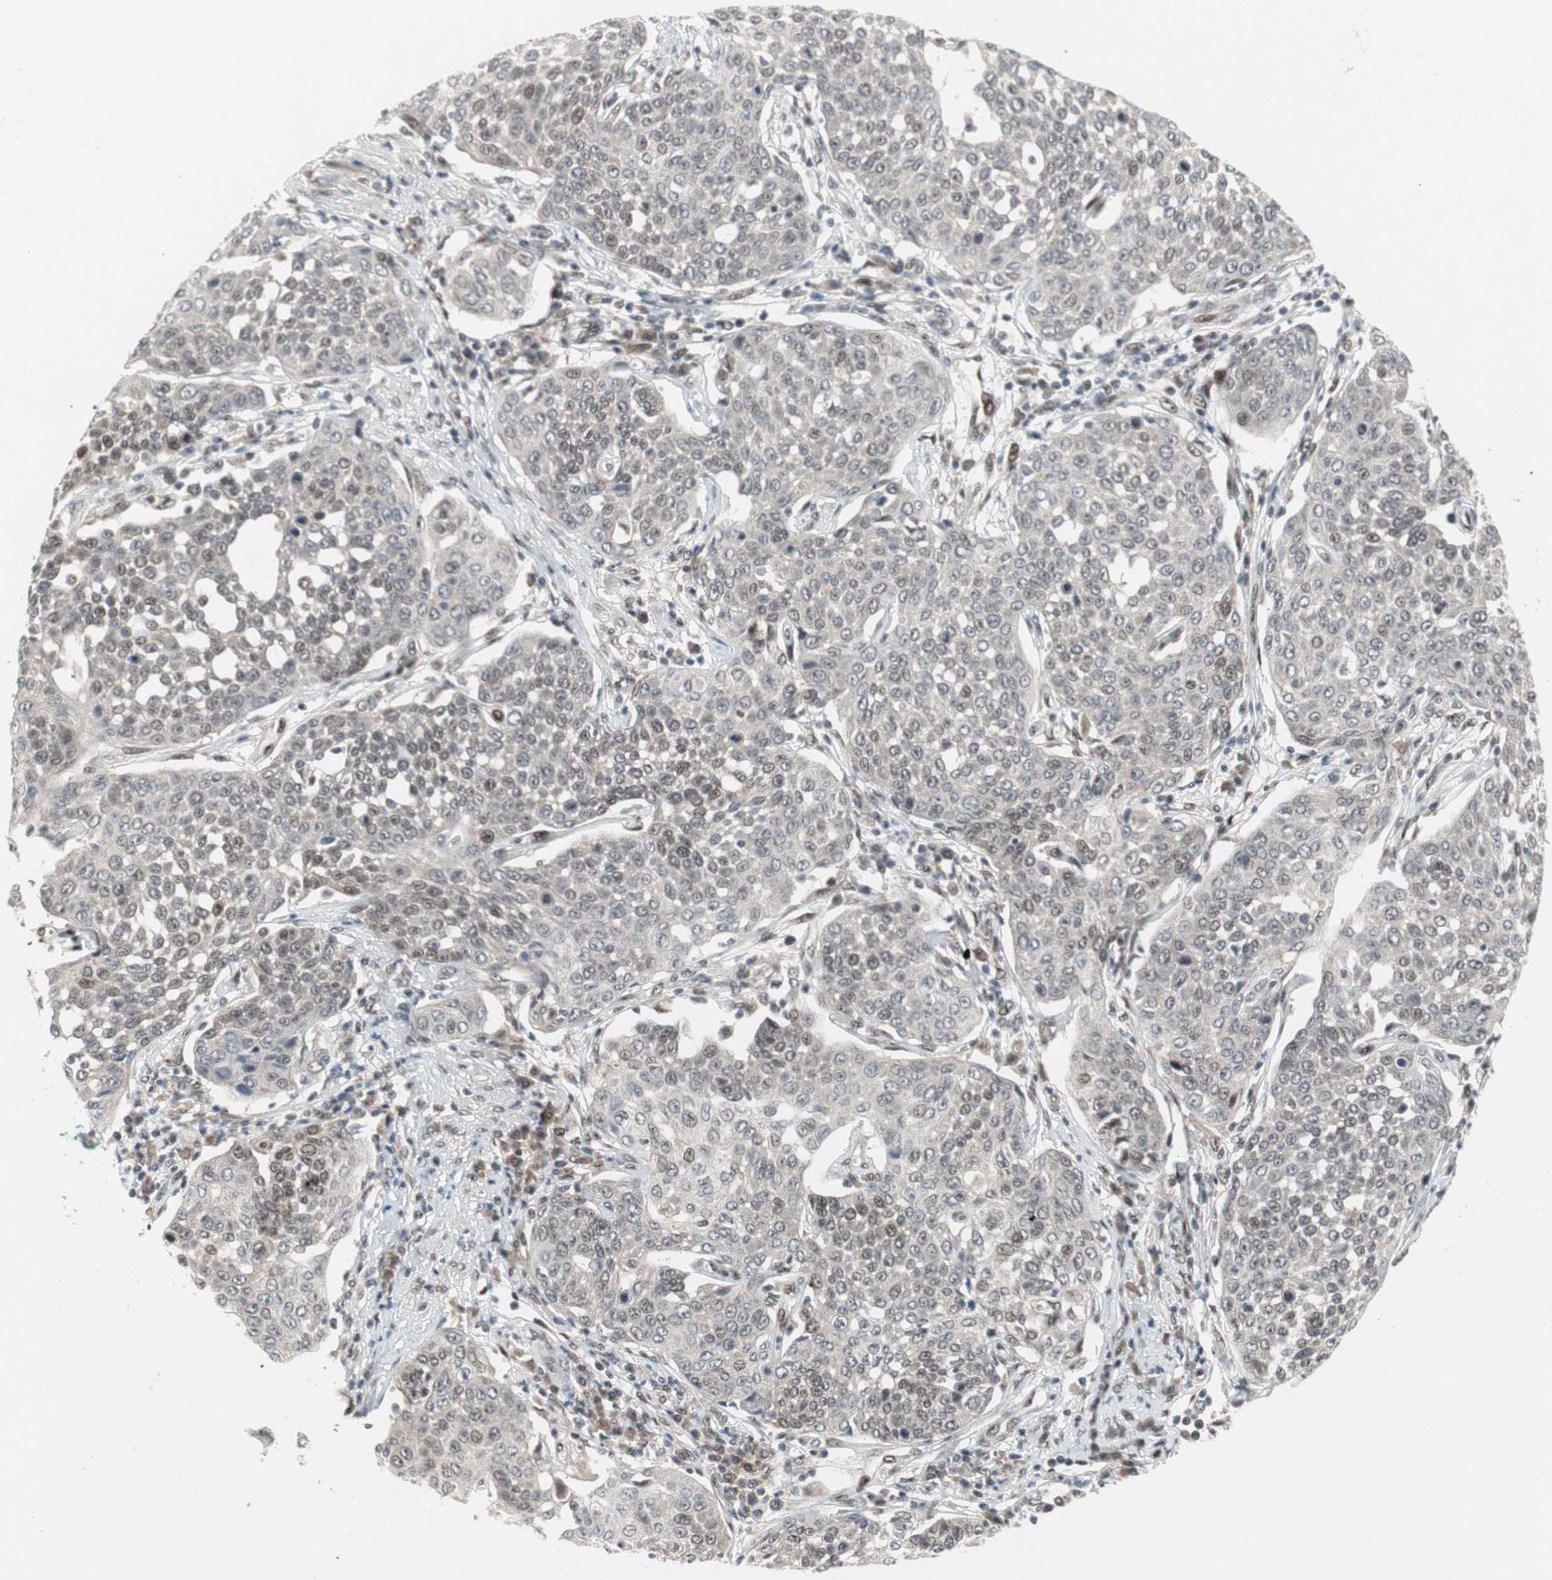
{"staining": {"intensity": "weak", "quantity": "25%-75%", "location": "nuclear"}, "tissue": "cervical cancer", "cell_type": "Tumor cells", "image_type": "cancer", "snomed": [{"axis": "morphology", "description": "Squamous cell carcinoma, NOS"}, {"axis": "topography", "description": "Cervix"}], "caption": "Brown immunohistochemical staining in cervical cancer (squamous cell carcinoma) reveals weak nuclear expression in approximately 25%-75% of tumor cells. (Stains: DAB in brown, nuclei in blue, Microscopy: brightfield microscopy at high magnification).", "gene": "TCF12", "patient": {"sex": "female", "age": 34}}